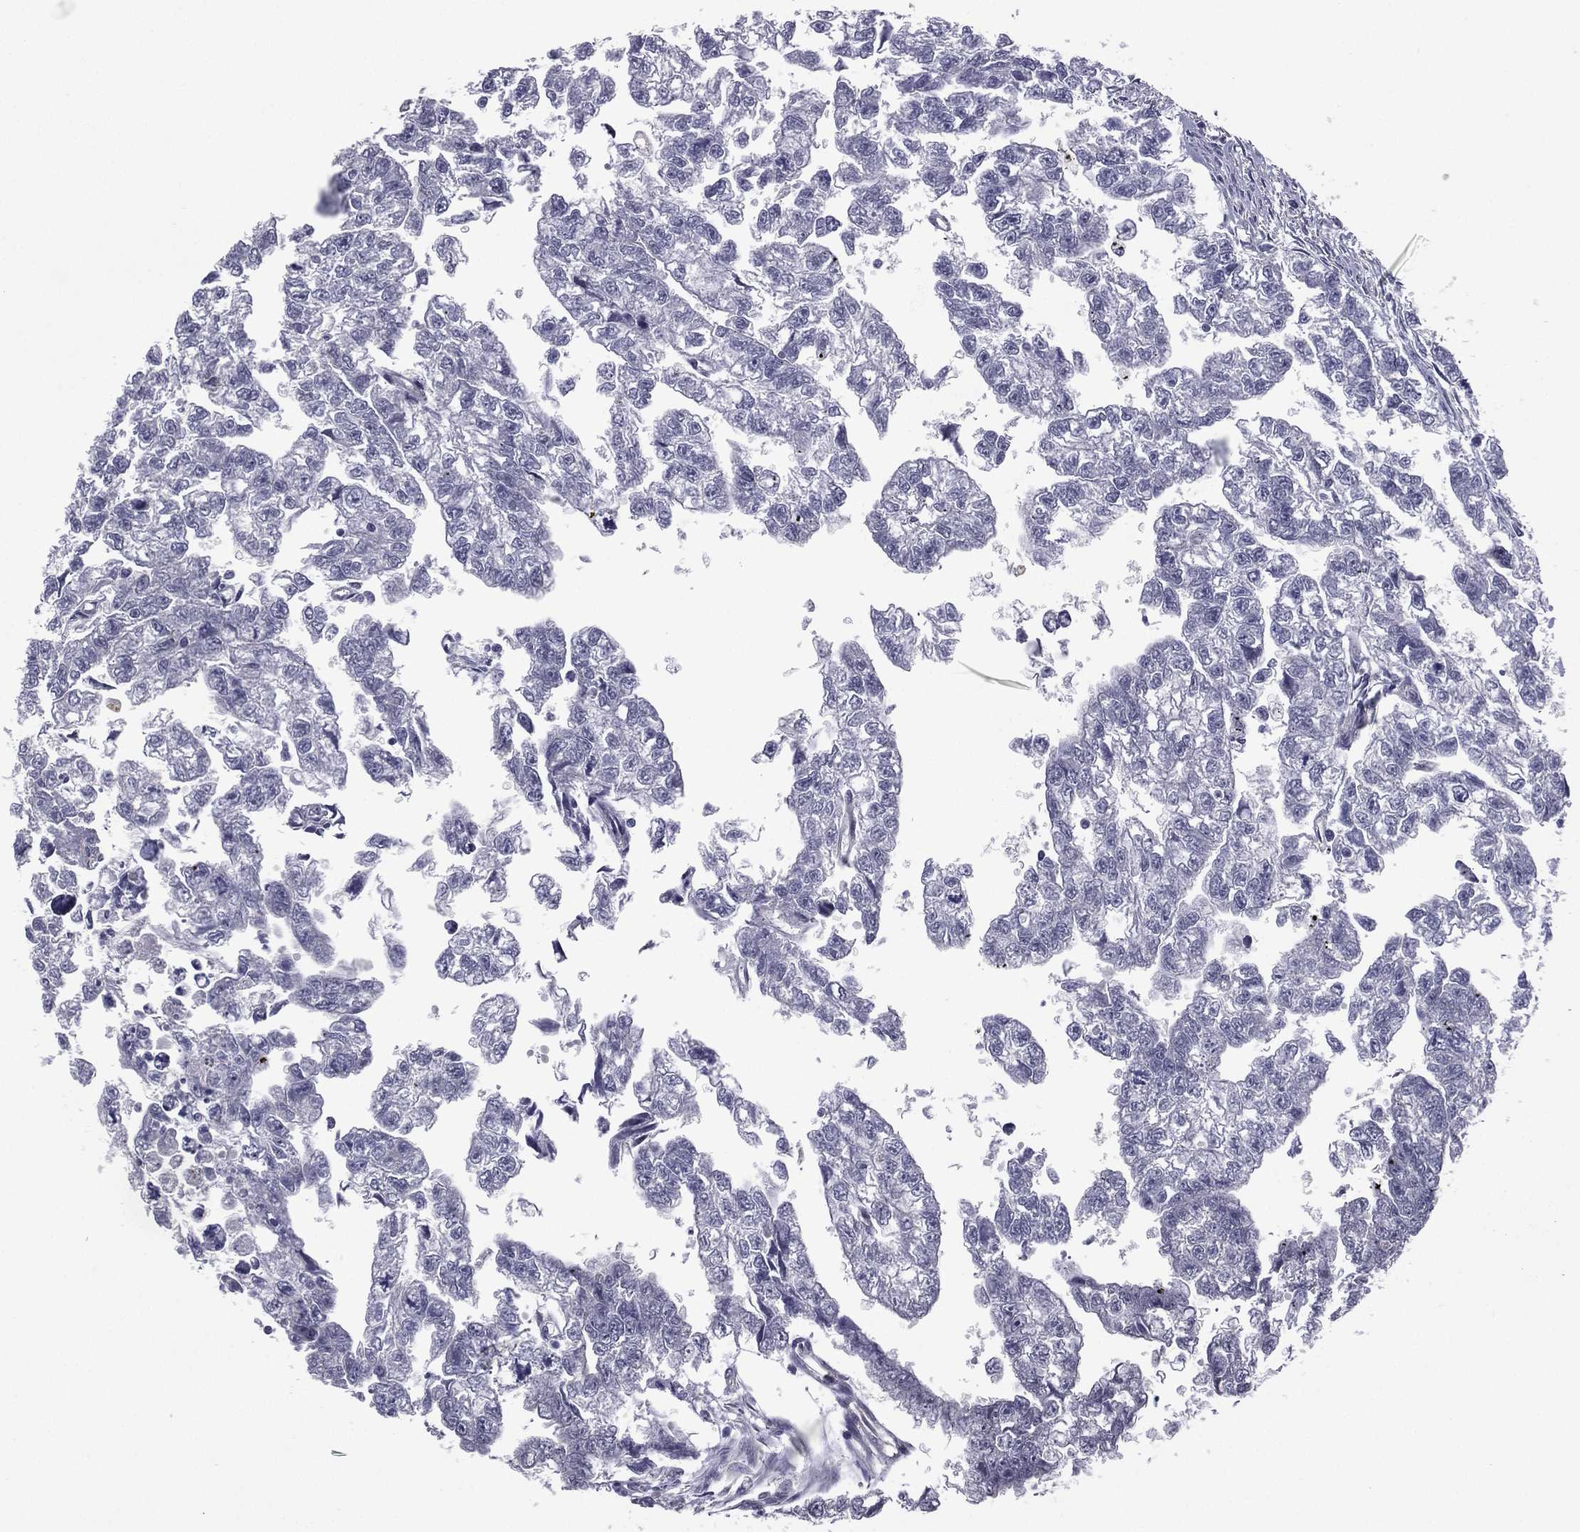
{"staining": {"intensity": "negative", "quantity": "none", "location": "none"}, "tissue": "testis cancer", "cell_type": "Tumor cells", "image_type": "cancer", "snomed": [{"axis": "morphology", "description": "Carcinoma, Embryonal, NOS"}, {"axis": "morphology", "description": "Teratoma, malignant, NOS"}, {"axis": "topography", "description": "Testis"}], "caption": "An image of teratoma (malignant) (testis) stained for a protein shows no brown staining in tumor cells. Nuclei are stained in blue.", "gene": "ACTRT2", "patient": {"sex": "male", "age": 44}}